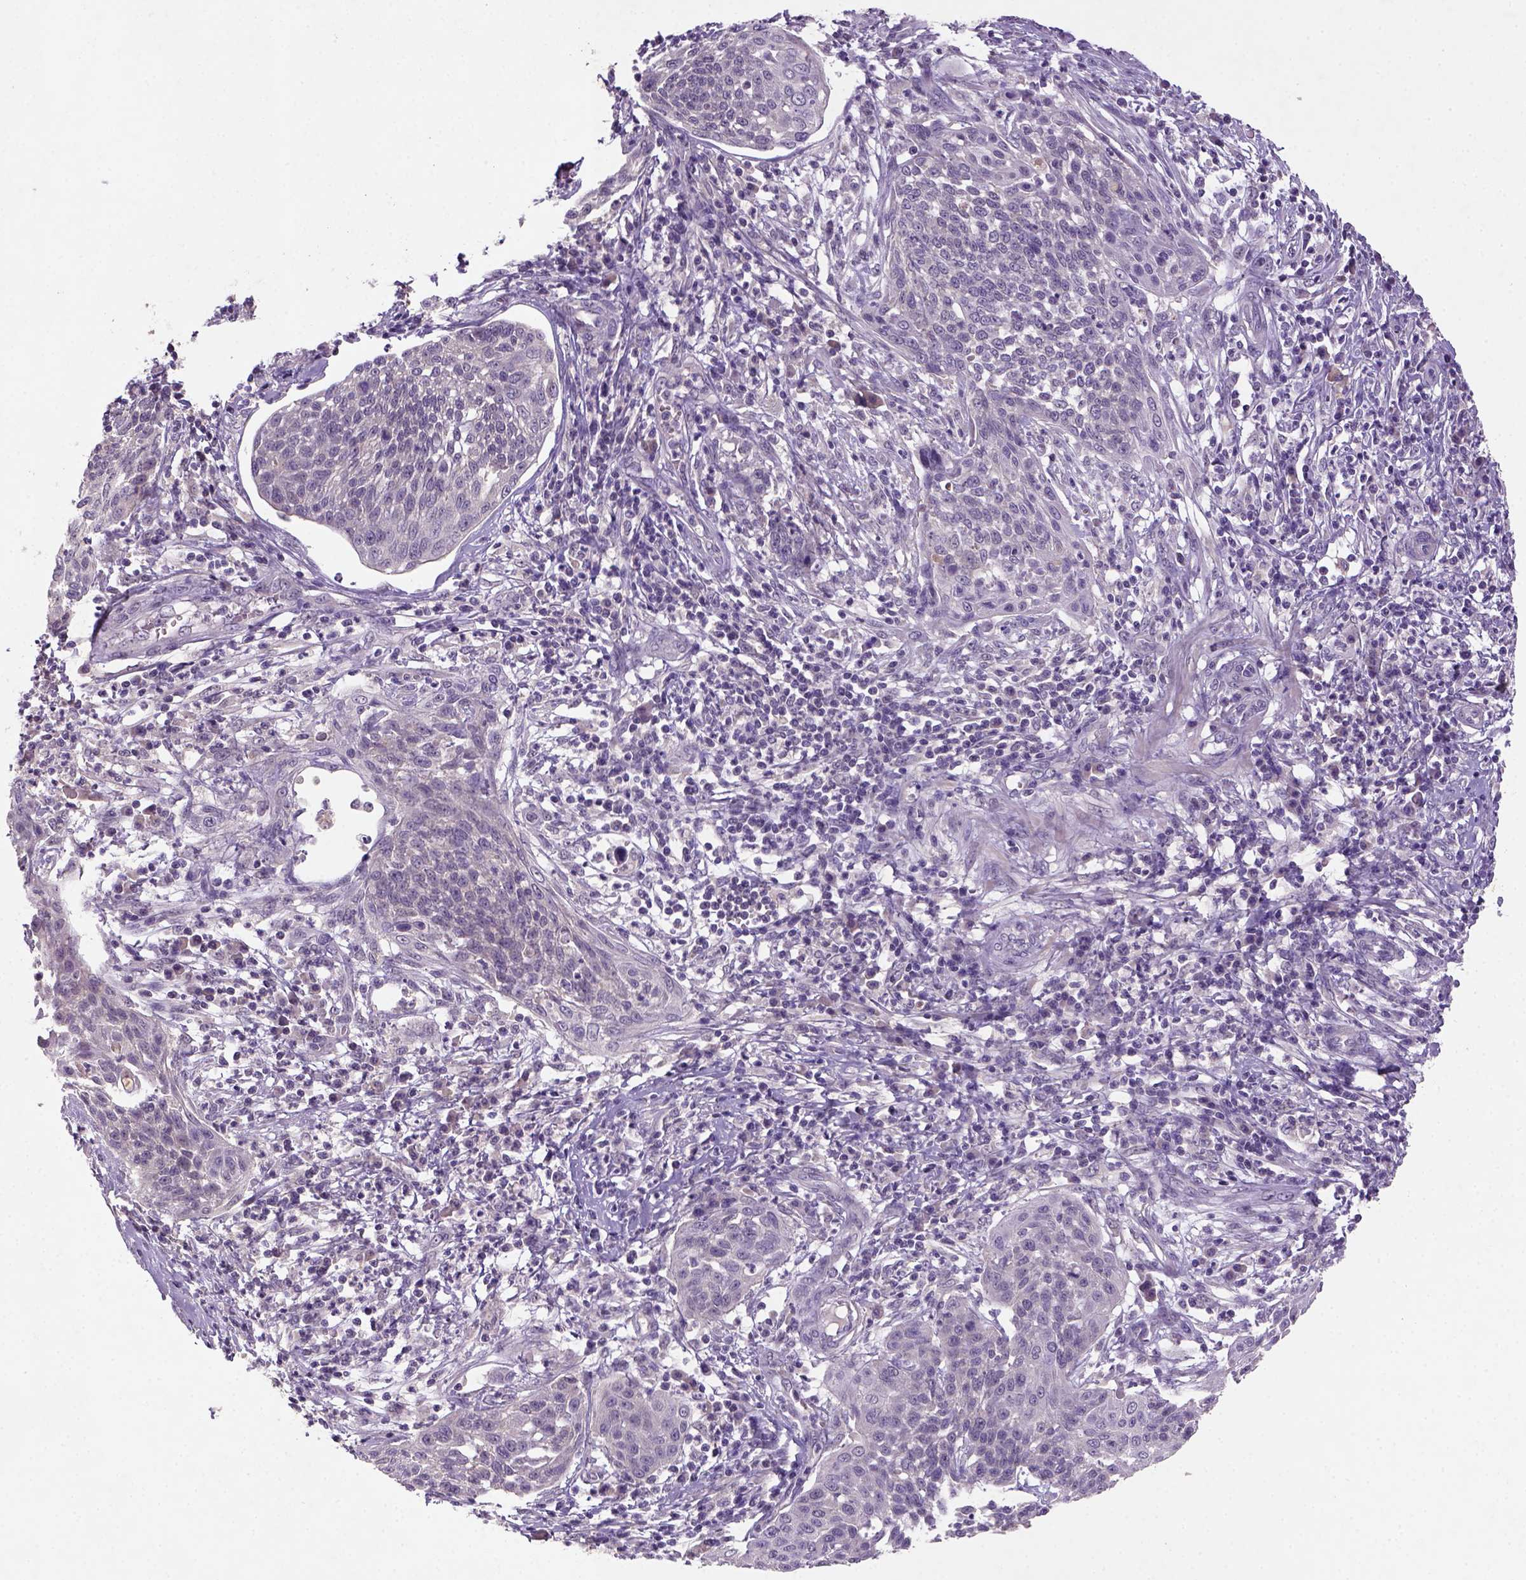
{"staining": {"intensity": "negative", "quantity": "none", "location": "none"}, "tissue": "cervical cancer", "cell_type": "Tumor cells", "image_type": "cancer", "snomed": [{"axis": "morphology", "description": "Squamous cell carcinoma, NOS"}, {"axis": "topography", "description": "Cervix"}], "caption": "The IHC image has no significant positivity in tumor cells of squamous cell carcinoma (cervical) tissue.", "gene": "NLGN2", "patient": {"sex": "female", "age": 34}}